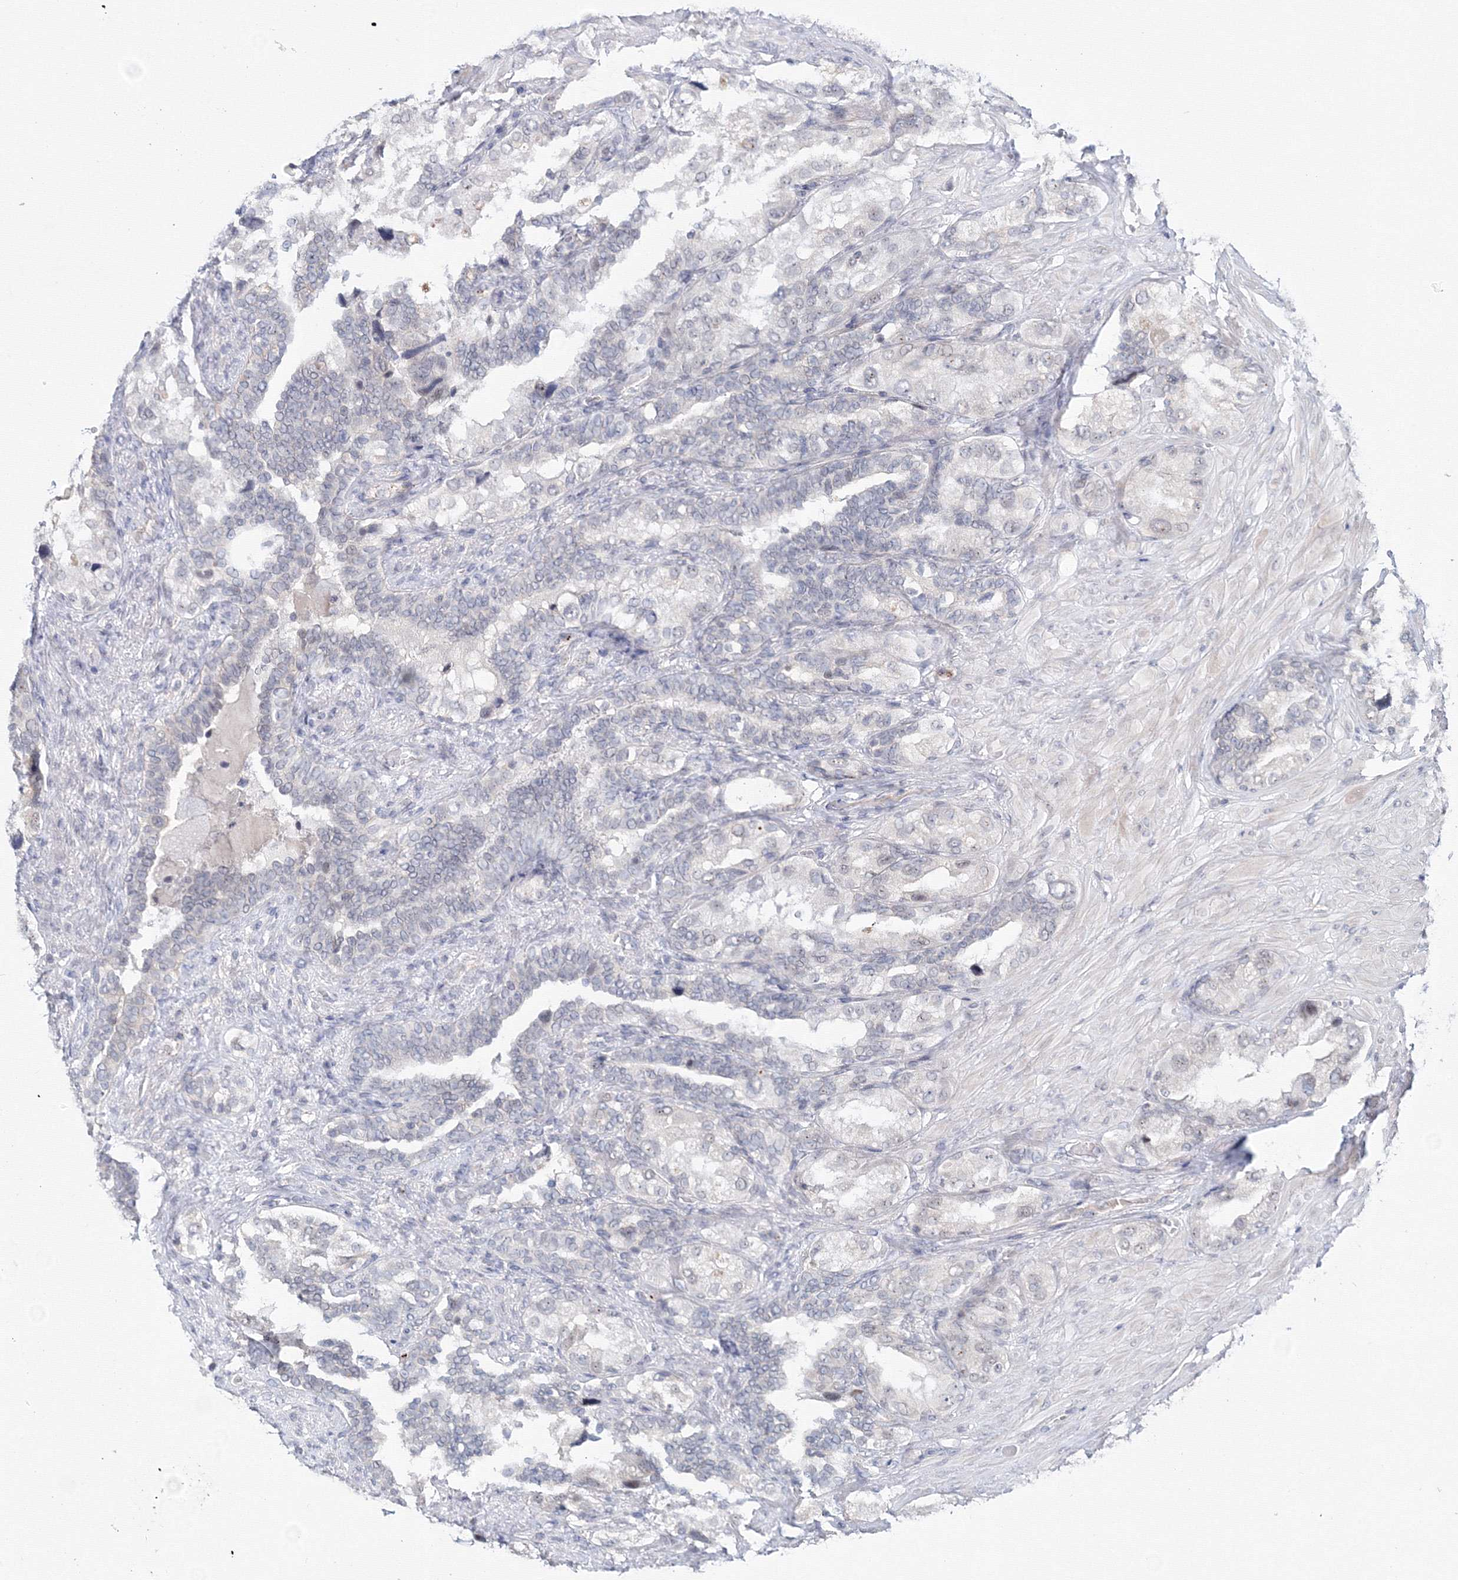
{"staining": {"intensity": "negative", "quantity": "none", "location": "none"}, "tissue": "seminal vesicle", "cell_type": "Glandular cells", "image_type": "normal", "snomed": [{"axis": "morphology", "description": "Normal tissue, NOS"}, {"axis": "topography", "description": "Seminal veicle"}, {"axis": "topography", "description": "Peripheral nerve tissue"}], "caption": "Immunohistochemical staining of unremarkable seminal vesicle displays no significant expression in glandular cells.", "gene": "SLC7A7", "patient": {"sex": "male", "age": 67}}